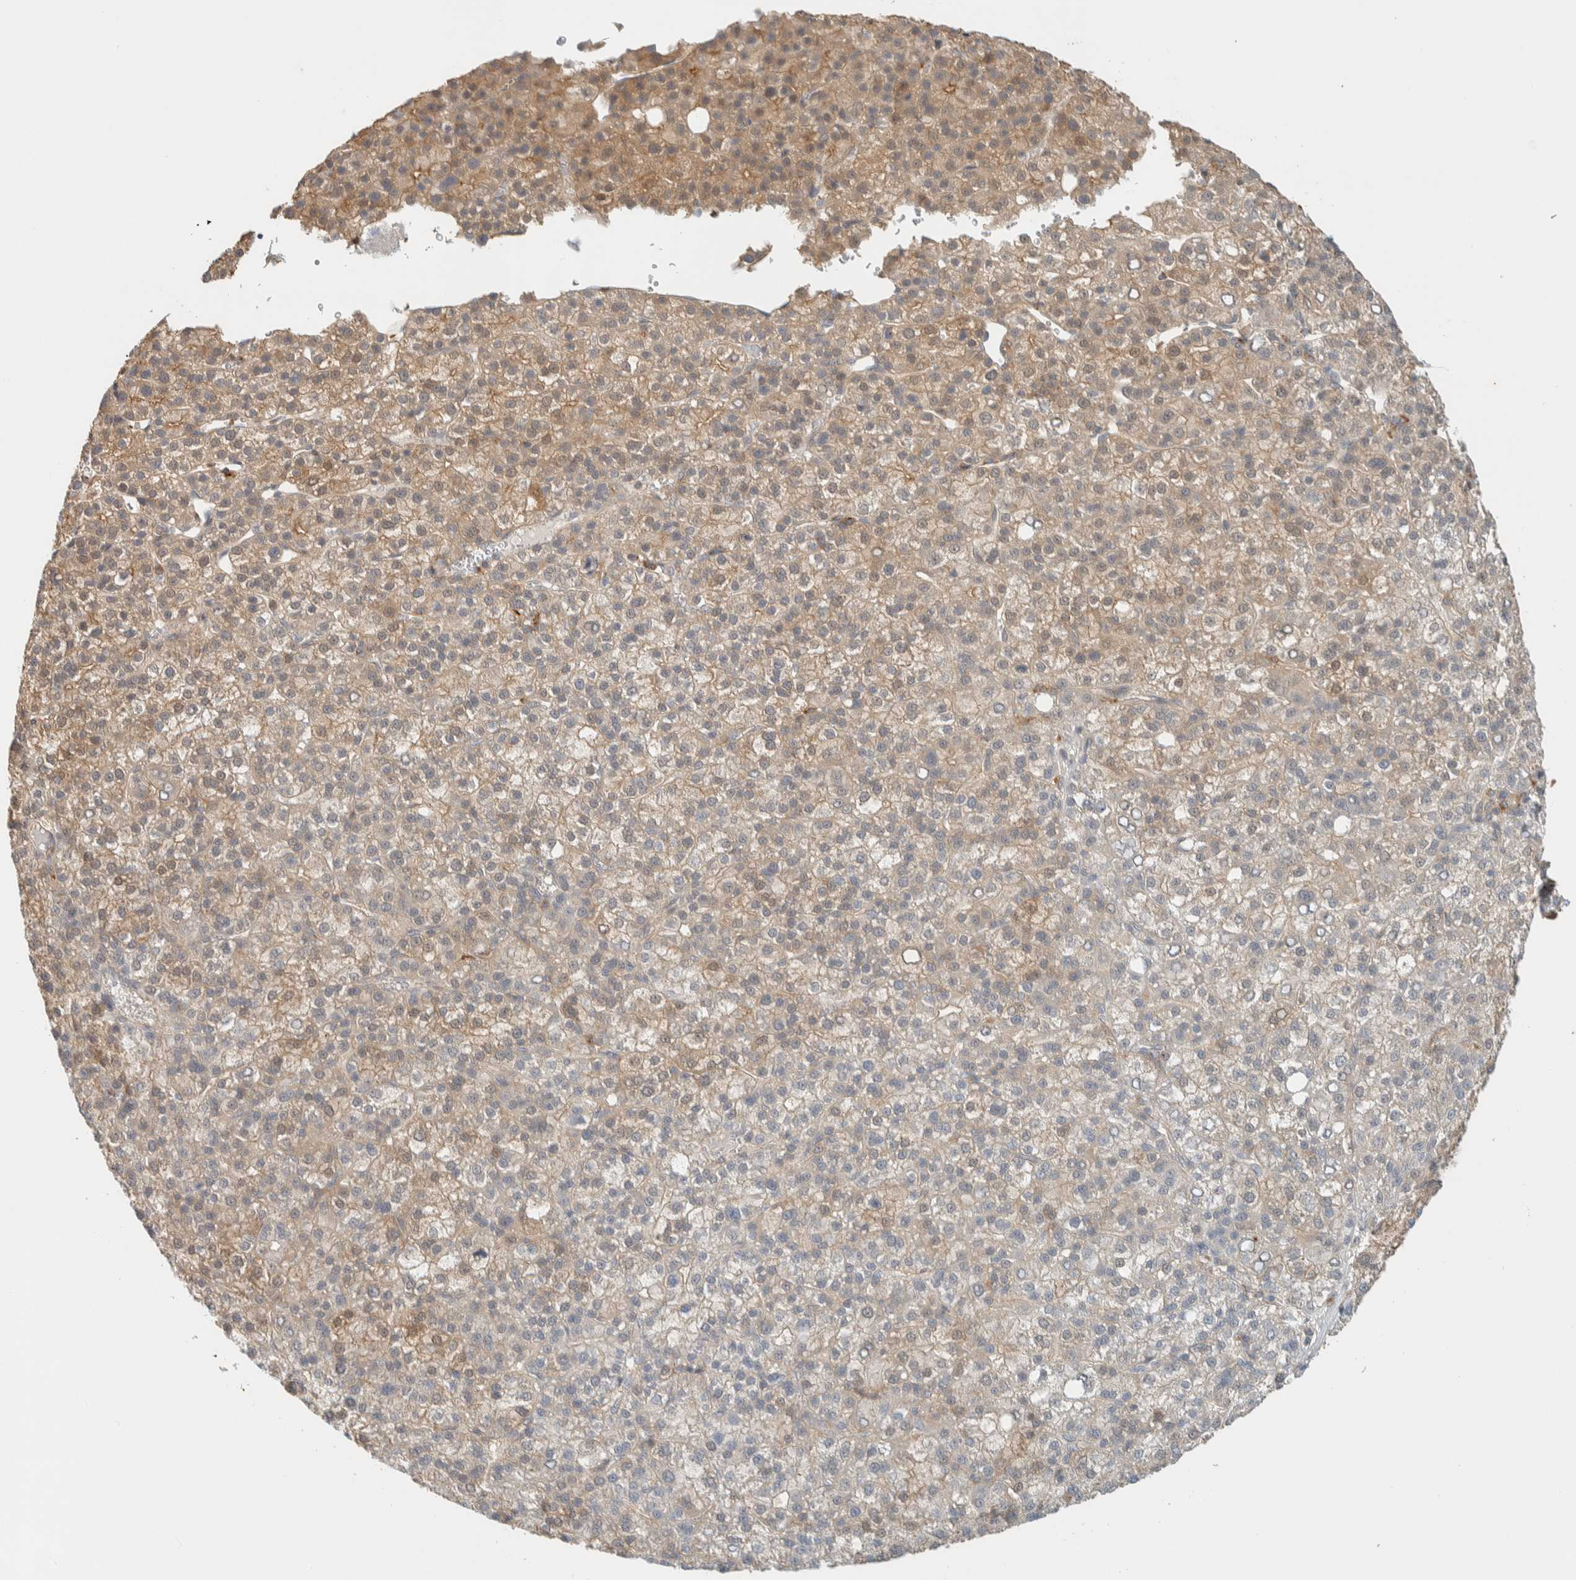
{"staining": {"intensity": "weak", "quantity": "25%-75%", "location": "cytoplasmic/membranous"}, "tissue": "liver cancer", "cell_type": "Tumor cells", "image_type": "cancer", "snomed": [{"axis": "morphology", "description": "Carcinoma, Hepatocellular, NOS"}, {"axis": "topography", "description": "Liver"}], "caption": "The photomicrograph displays staining of hepatocellular carcinoma (liver), revealing weak cytoplasmic/membranous protein staining (brown color) within tumor cells. (IHC, brightfield microscopy, high magnification).", "gene": "RAB11FIP1", "patient": {"sex": "female", "age": 58}}